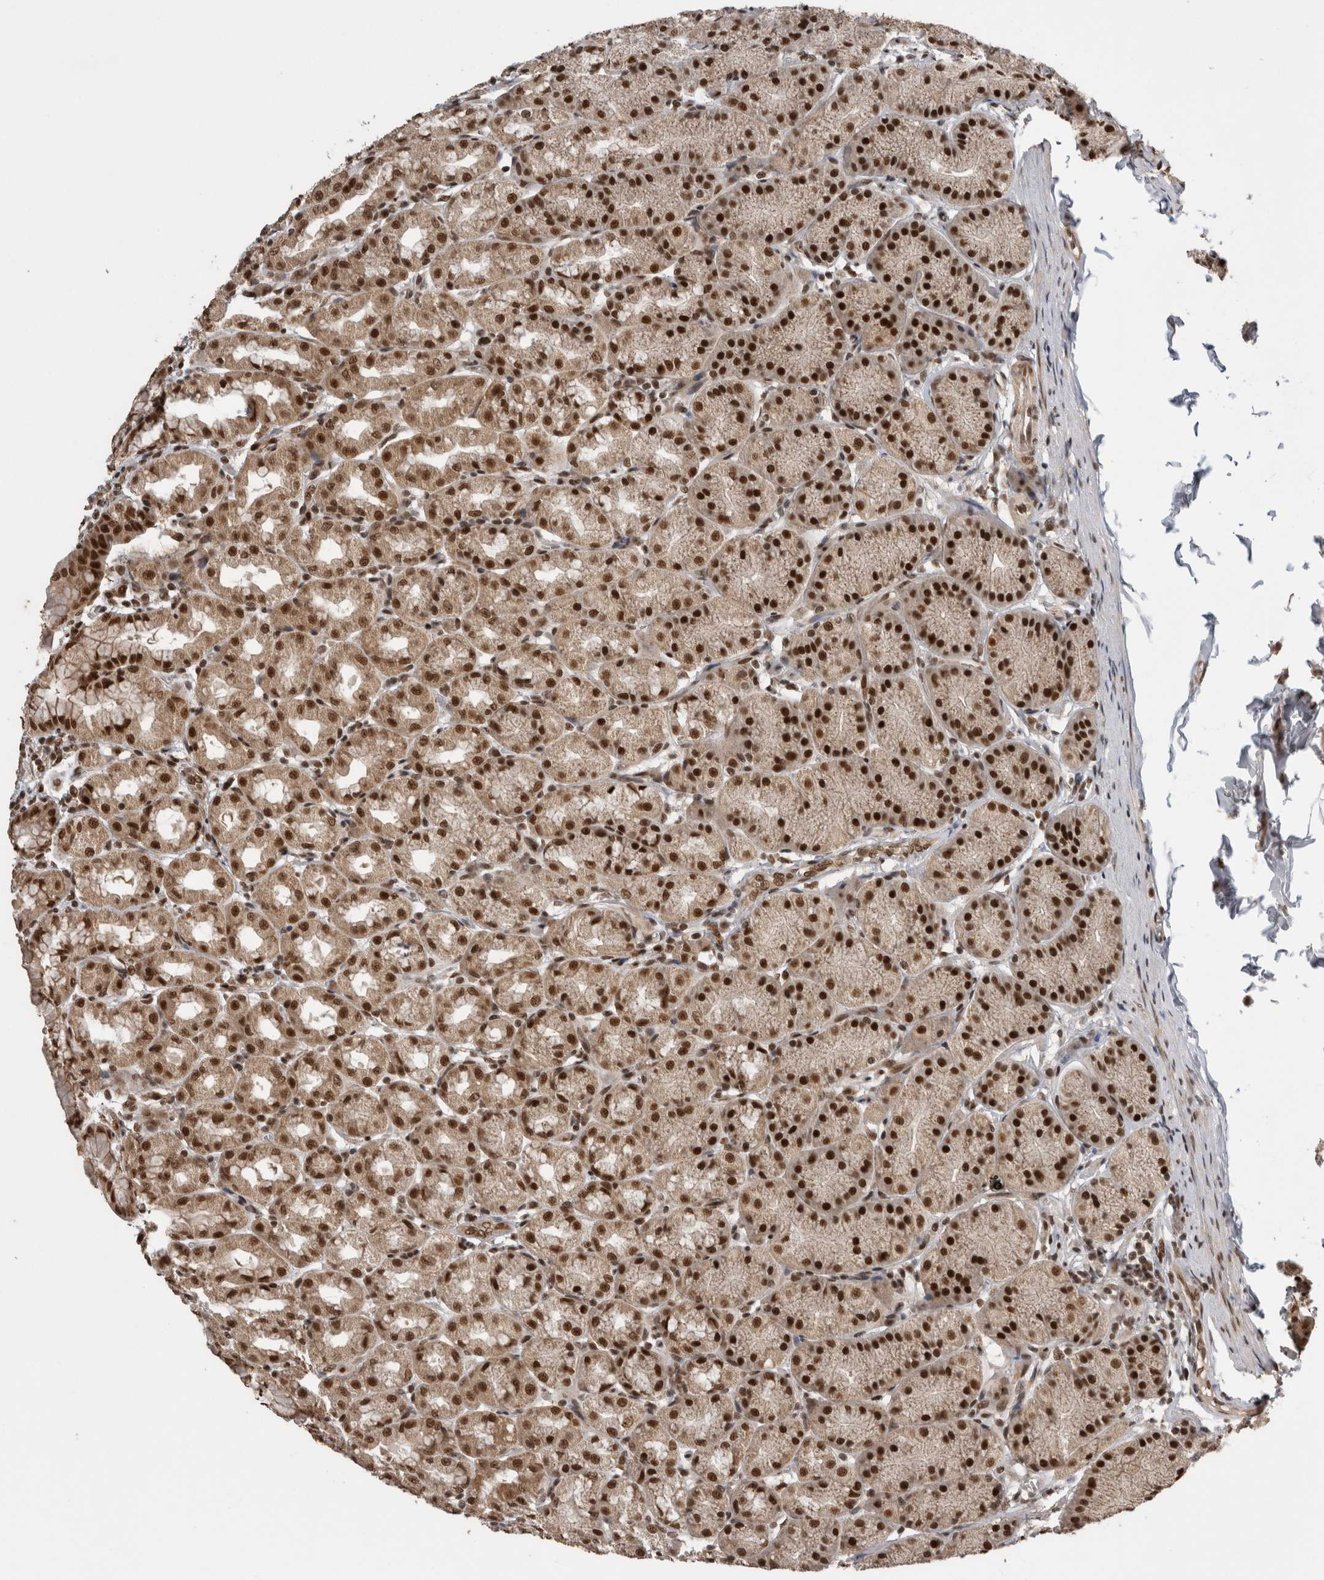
{"staining": {"intensity": "strong", "quantity": ">75%", "location": "nuclear"}, "tissue": "stomach", "cell_type": "Glandular cells", "image_type": "normal", "snomed": [{"axis": "morphology", "description": "Normal tissue, NOS"}, {"axis": "topography", "description": "Stomach"}], "caption": "This photomicrograph displays unremarkable stomach stained with immunohistochemistry (IHC) to label a protein in brown. The nuclear of glandular cells show strong positivity for the protein. Nuclei are counter-stained blue.", "gene": "CPSF2", "patient": {"sex": "male", "age": 42}}